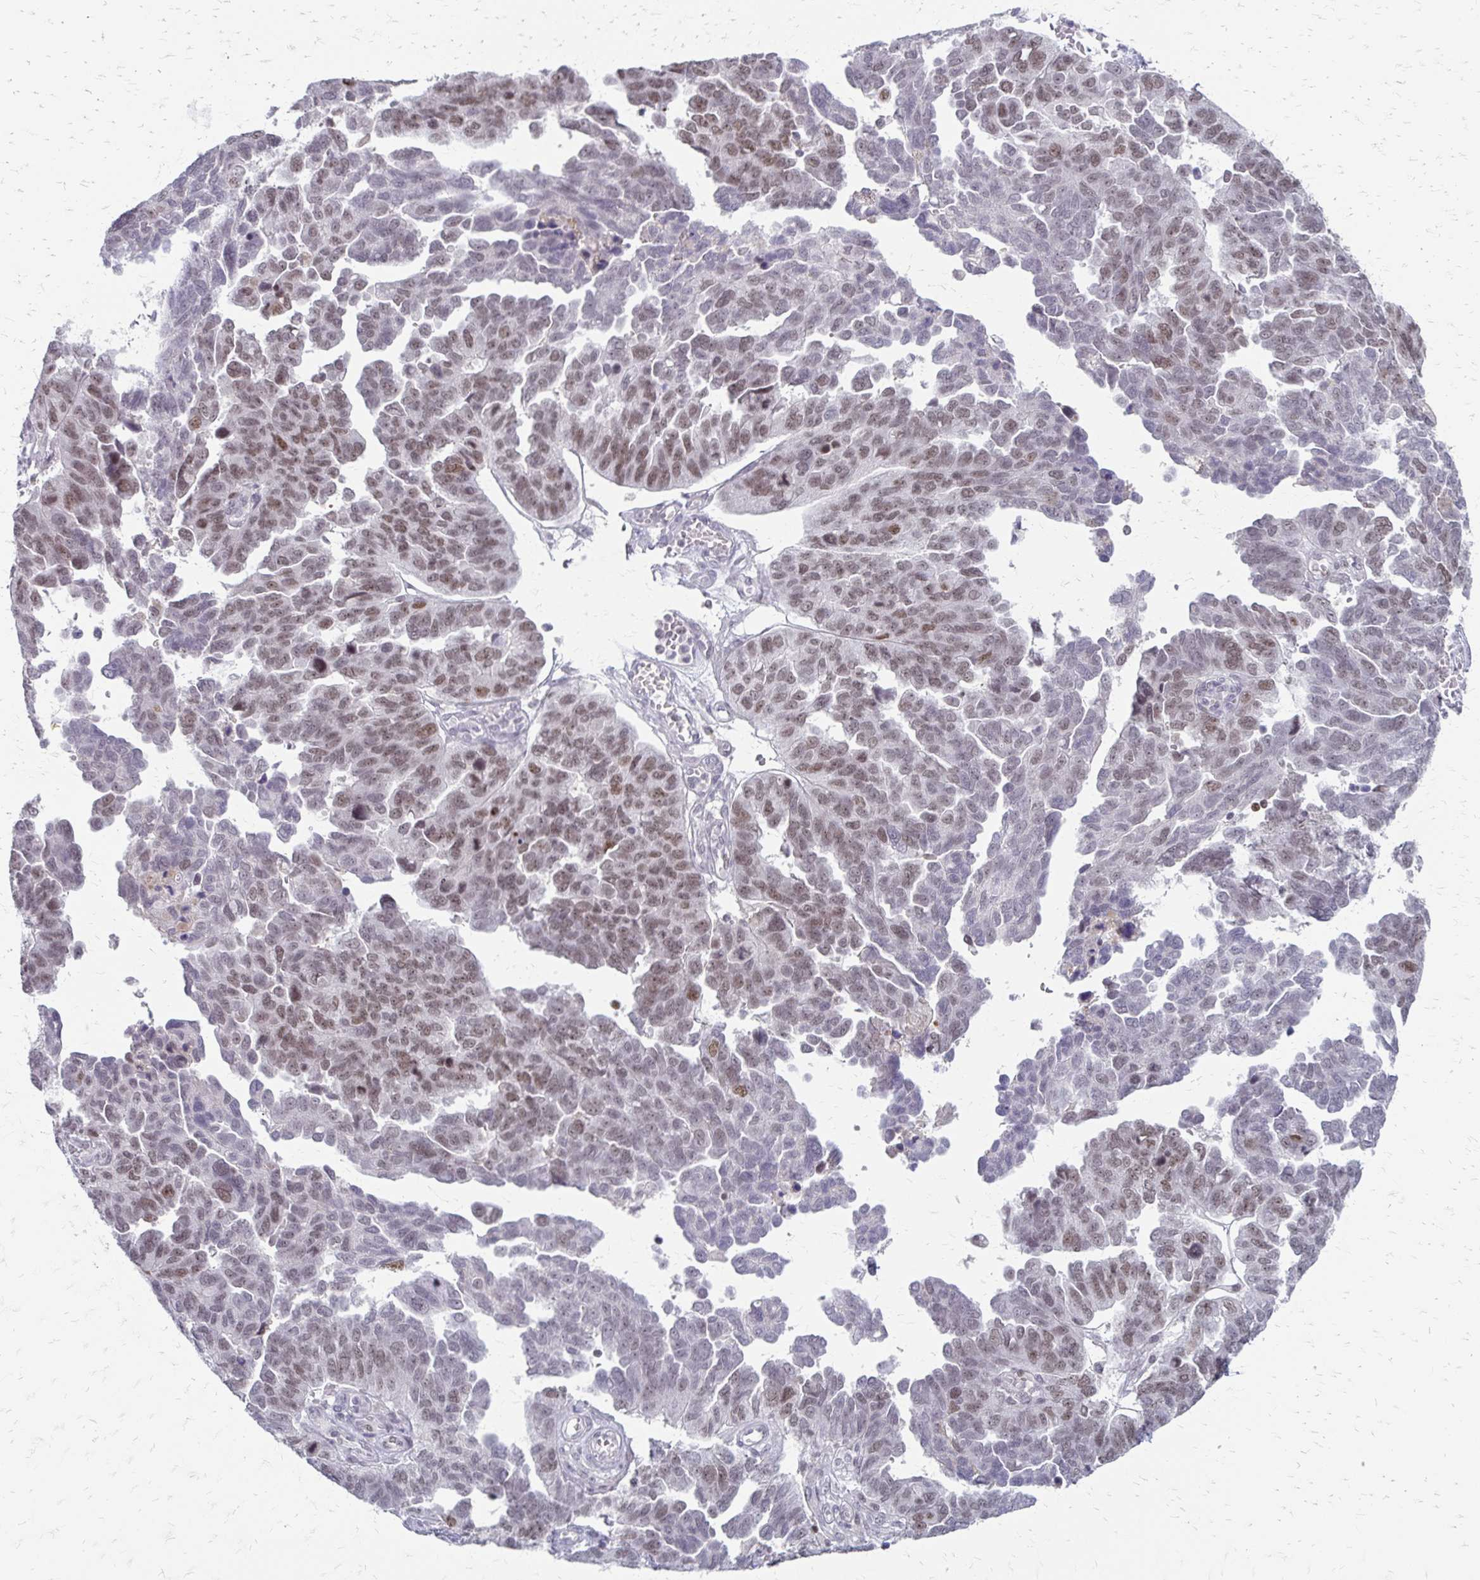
{"staining": {"intensity": "moderate", "quantity": ">75%", "location": "nuclear"}, "tissue": "ovarian cancer", "cell_type": "Tumor cells", "image_type": "cancer", "snomed": [{"axis": "morphology", "description": "Cystadenocarcinoma, serous, NOS"}, {"axis": "topography", "description": "Ovary"}], "caption": "Brown immunohistochemical staining in human serous cystadenocarcinoma (ovarian) shows moderate nuclear expression in approximately >75% of tumor cells.", "gene": "EED", "patient": {"sex": "female", "age": 64}}